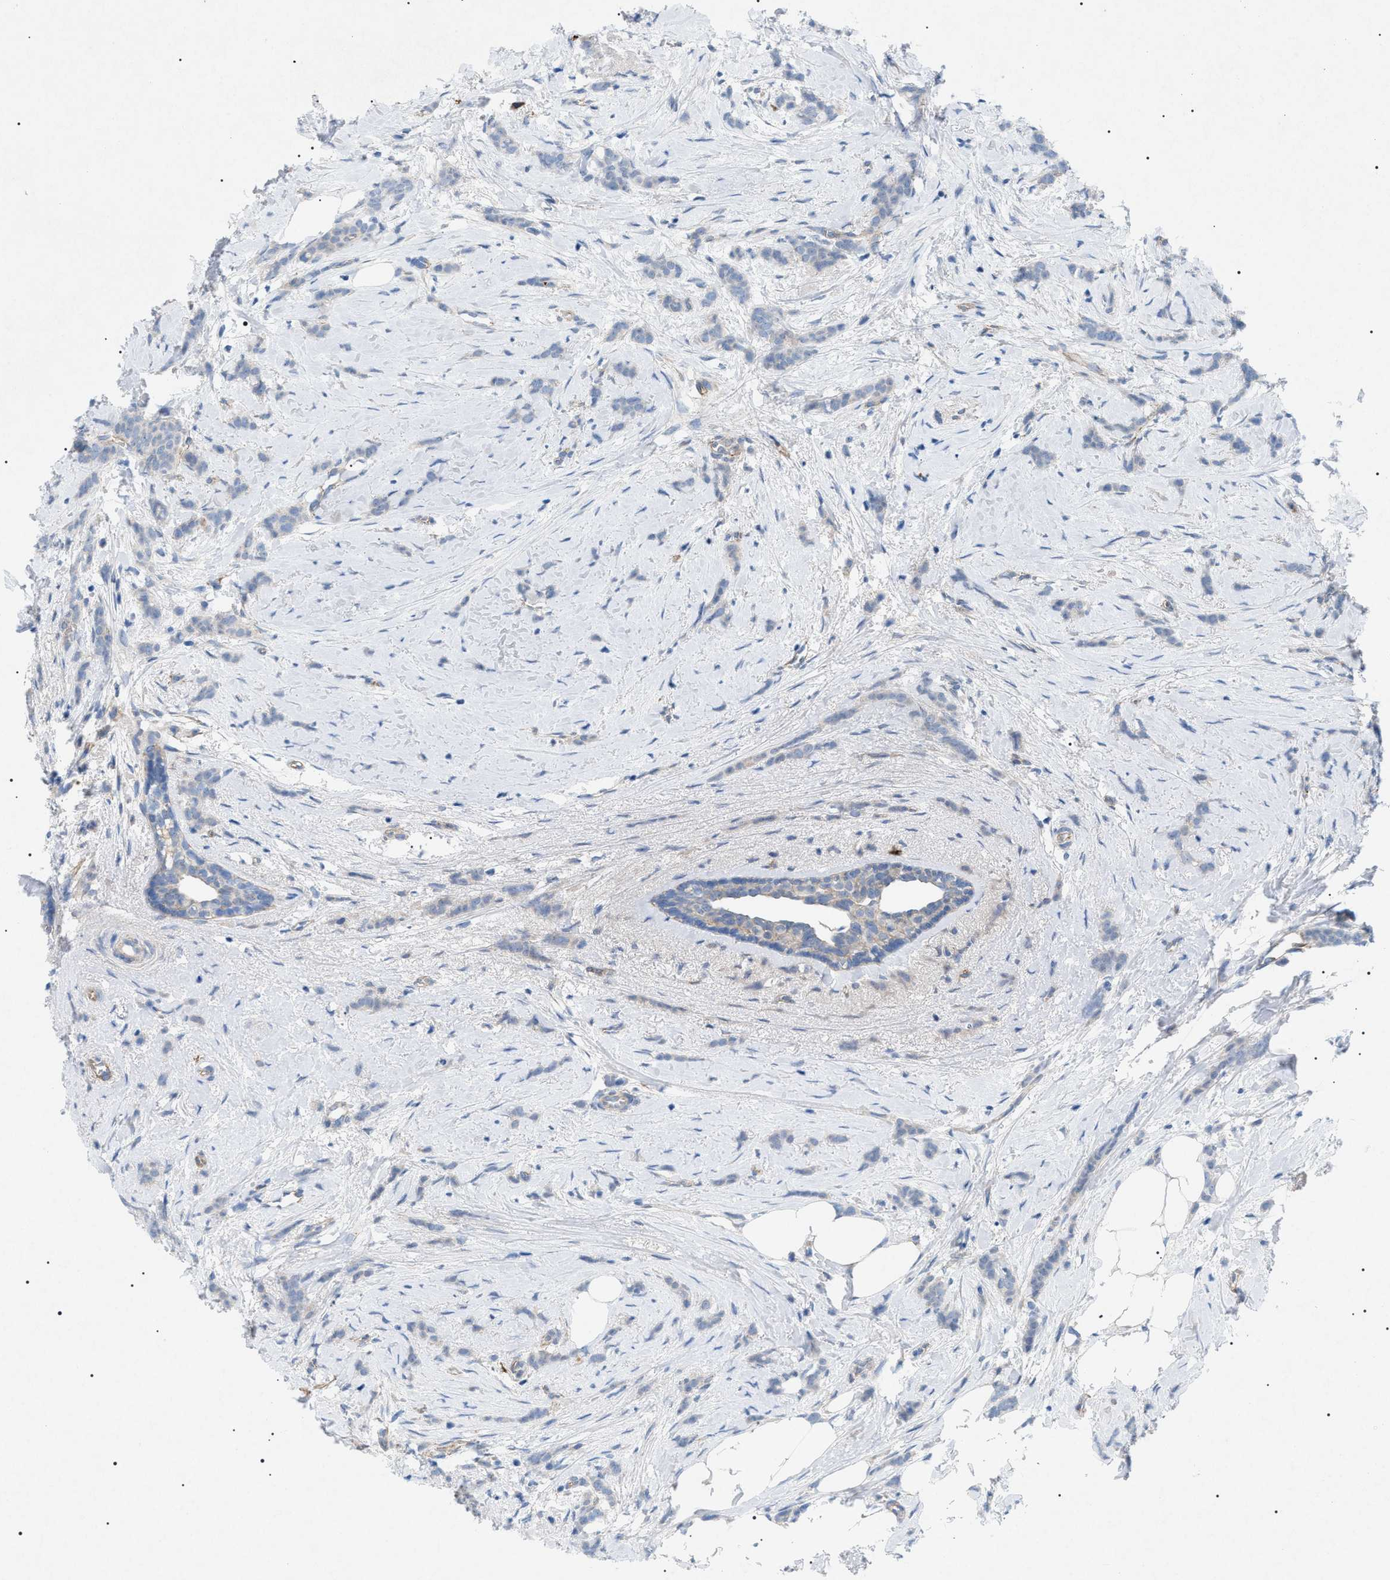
{"staining": {"intensity": "negative", "quantity": "none", "location": "none"}, "tissue": "breast cancer", "cell_type": "Tumor cells", "image_type": "cancer", "snomed": [{"axis": "morphology", "description": "Lobular carcinoma, in situ"}, {"axis": "morphology", "description": "Lobular carcinoma"}, {"axis": "topography", "description": "Breast"}], "caption": "Immunohistochemistry (IHC) histopathology image of lobular carcinoma (breast) stained for a protein (brown), which reveals no expression in tumor cells.", "gene": "ADAMTS1", "patient": {"sex": "female", "age": 41}}